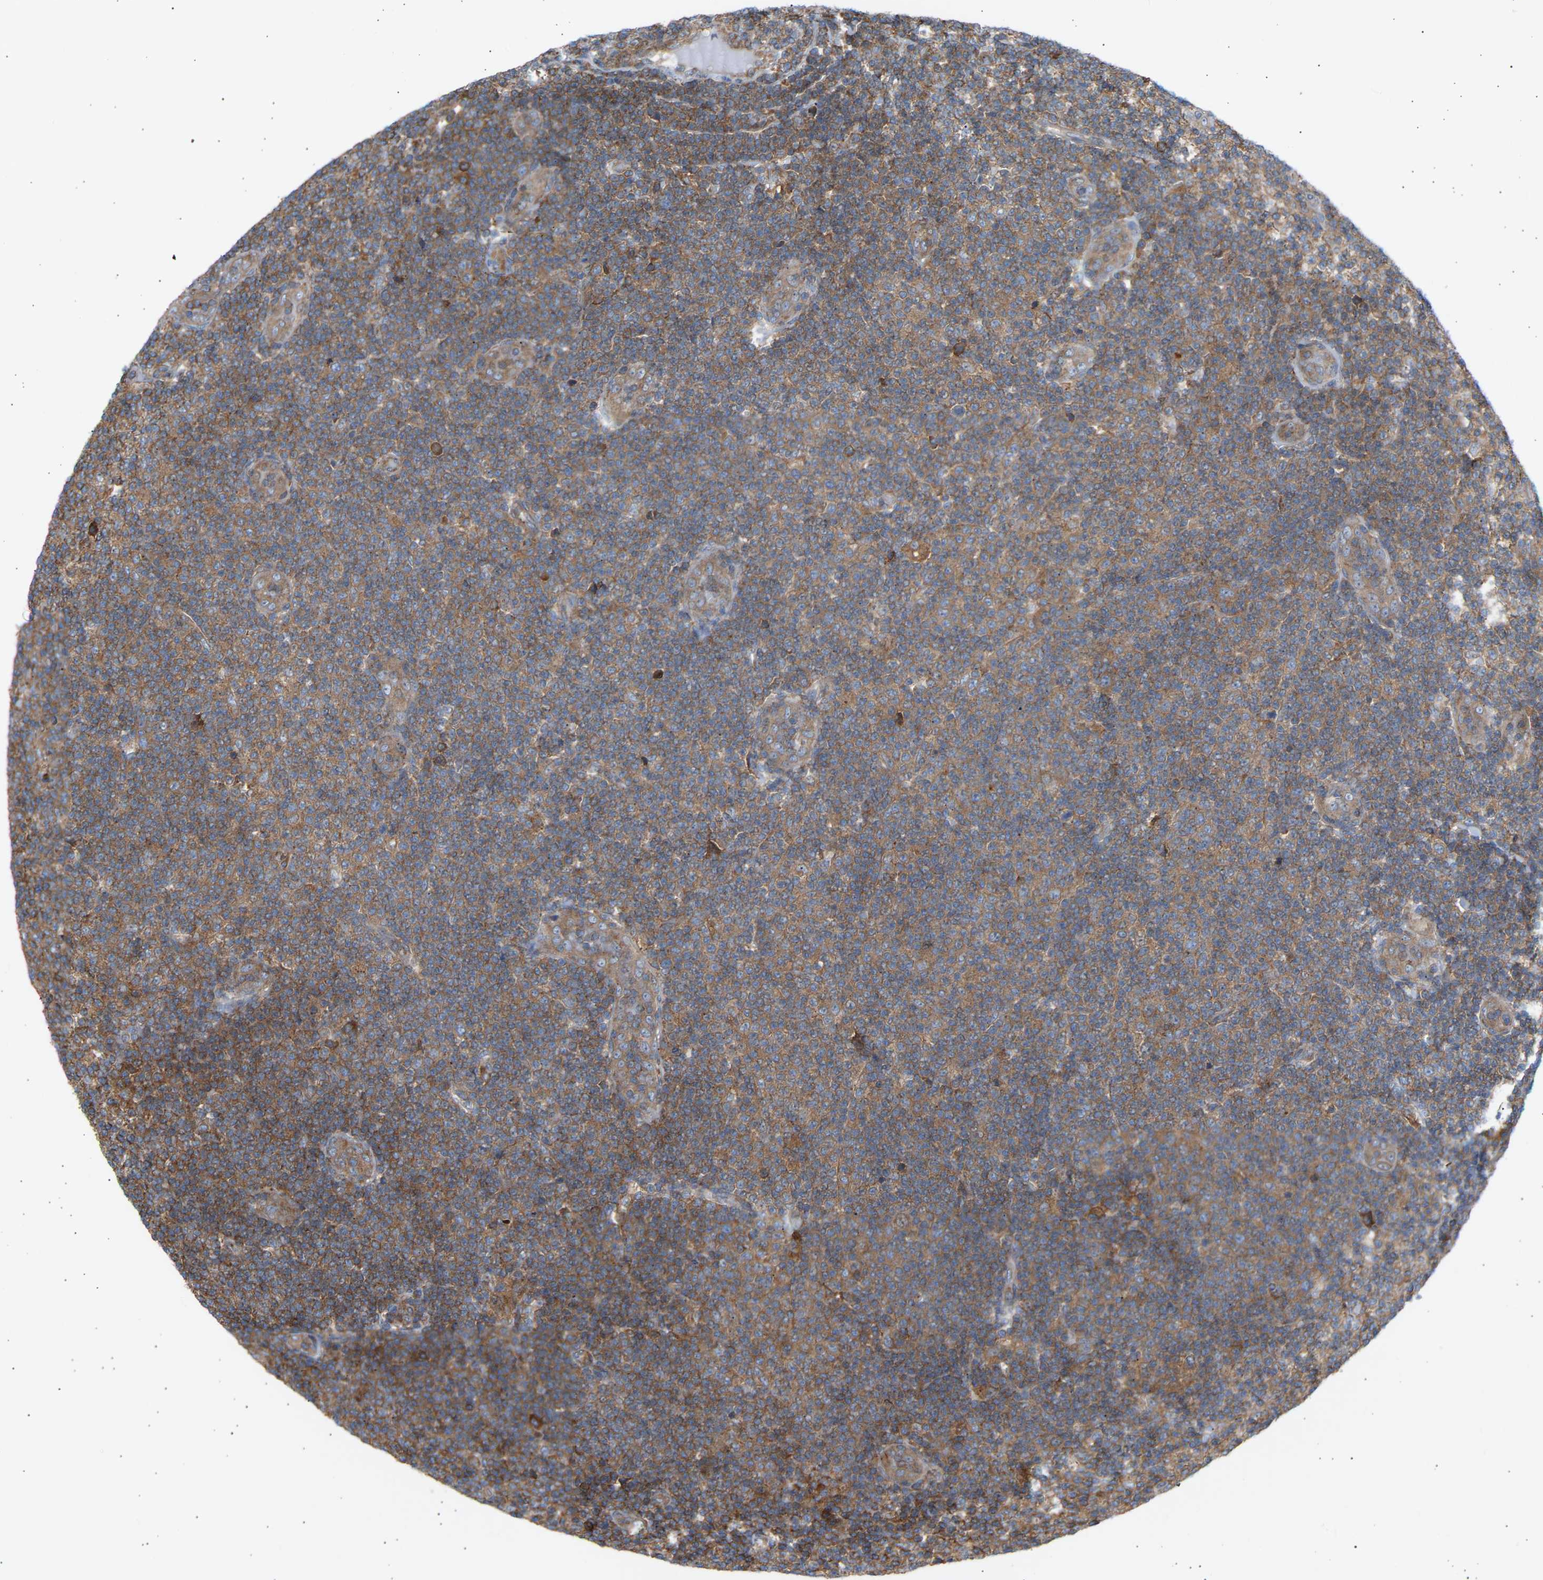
{"staining": {"intensity": "moderate", "quantity": ">75%", "location": "cytoplasmic/membranous"}, "tissue": "lymphoma", "cell_type": "Tumor cells", "image_type": "cancer", "snomed": [{"axis": "morphology", "description": "Malignant lymphoma, non-Hodgkin's type, Low grade"}, {"axis": "topography", "description": "Lymph node"}], "caption": "Immunohistochemical staining of lymphoma displays medium levels of moderate cytoplasmic/membranous staining in approximately >75% of tumor cells.", "gene": "GCN1", "patient": {"sex": "male", "age": 83}}